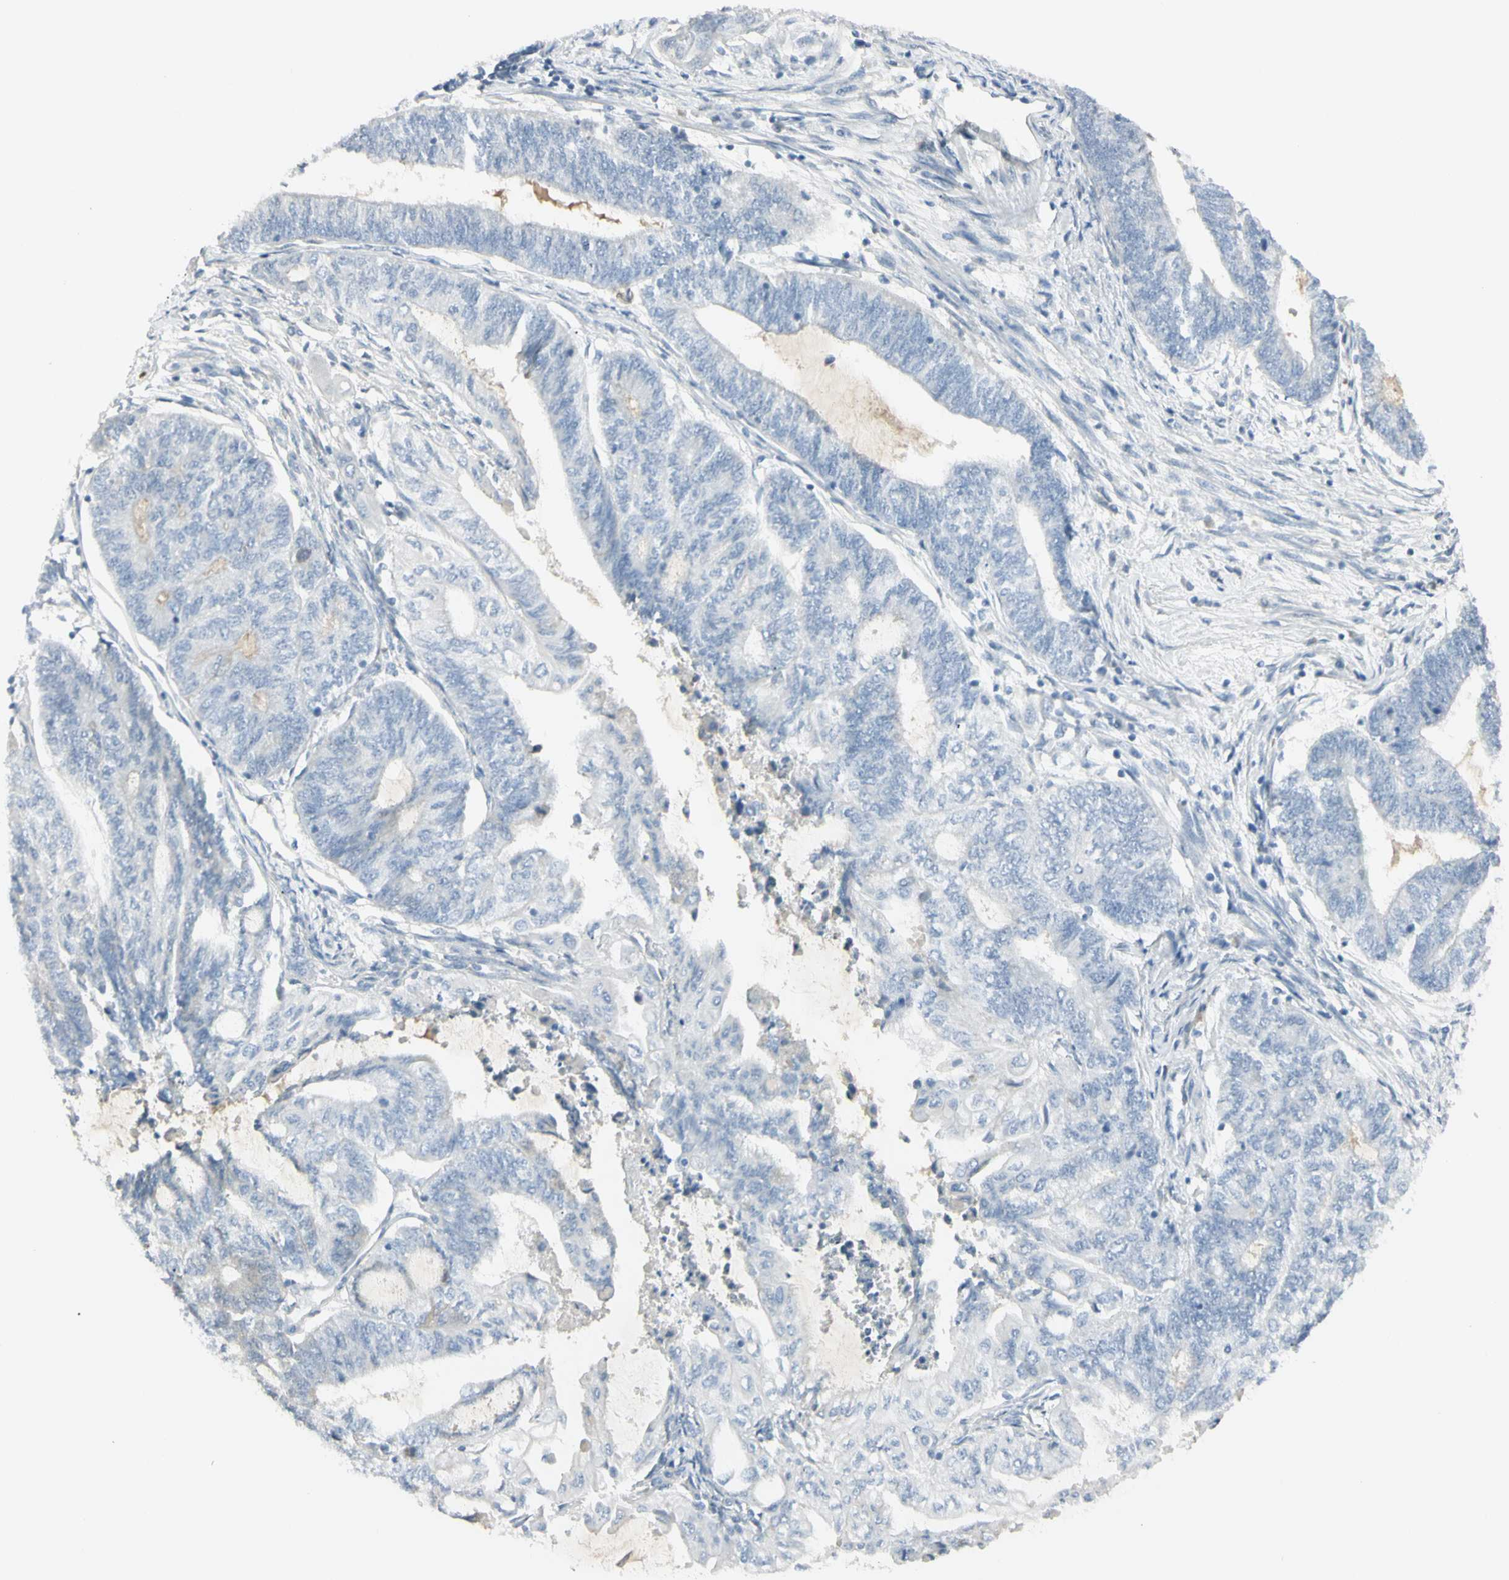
{"staining": {"intensity": "negative", "quantity": "none", "location": "none"}, "tissue": "endometrial cancer", "cell_type": "Tumor cells", "image_type": "cancer", "snomed": [{"axis": "morphology", "description": "Adenocarcinoma, NOS"}, {"axis": "topography", "description": "Uterus"}, {"axis": "topography", "description": "Endometrium"}], "caption": "This is a photomicrograph of IHC staining of adenocarcinoma (endometrial), which shows no positivity in tumor cells.", "gene": "PIP", "patient": {"sex": "female", "age": 70}}